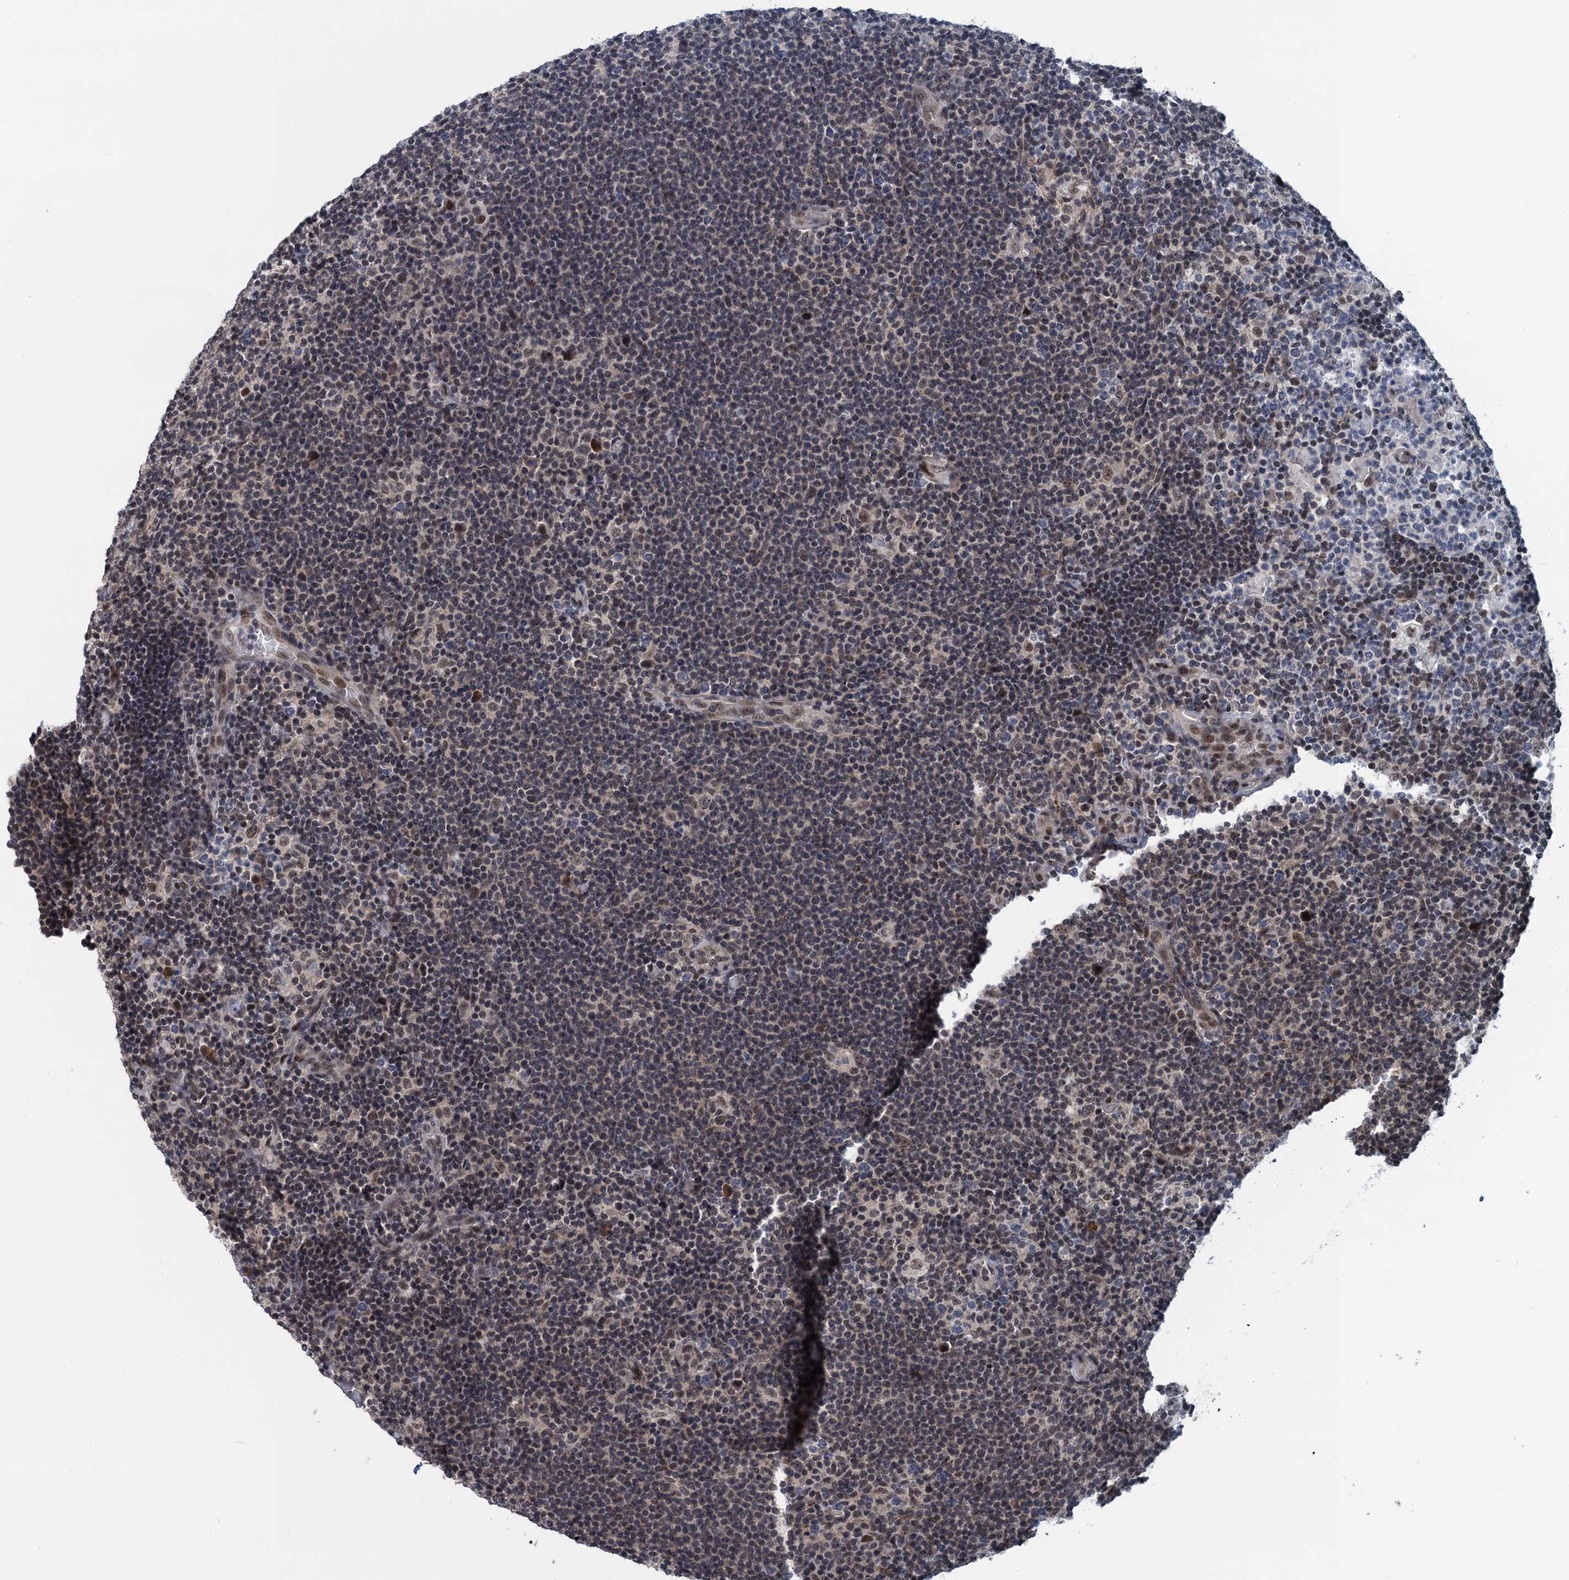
{"staining": {"intensity": "weak", "quantity": ">75%", "location": "nuclear"}, "tissue": "lymphoma", "cell_type": "Tumor cells", "image_type": "cancer", "snomed": [{"axis": "morphology", "description": "Hodgkin's disease, NOS"}, {"axis": "topography", "description": "Lymph node"}], "caption": "A histopathology image of Hodgkin's disease stained for a protein exhibits weak nuclear brown staining in tumor cells.", "gene": "SAE1", "patient": {"sex": "female", "age": 57}}